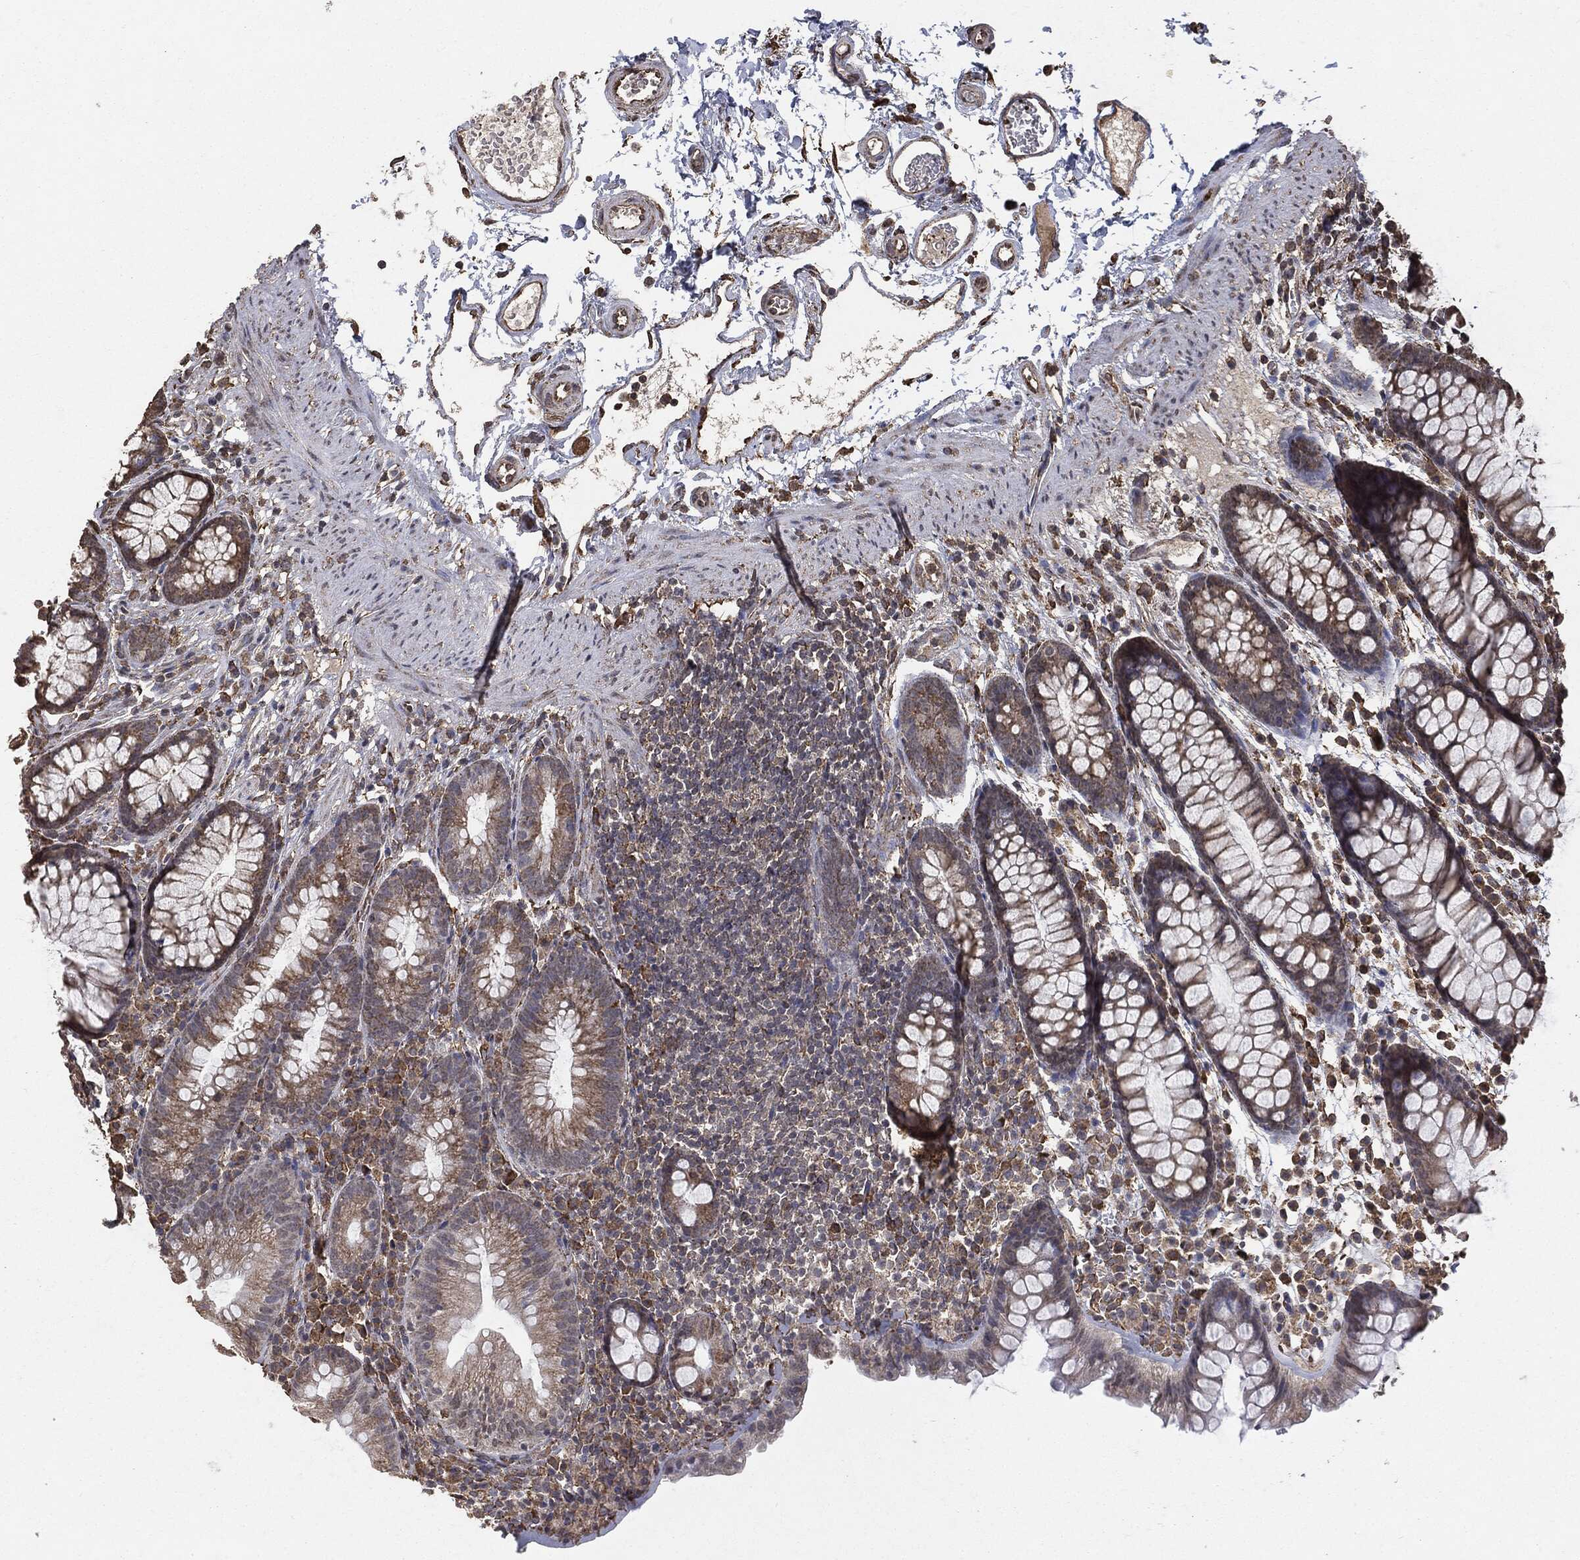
{"staining": {"intensity": "moderate", "quantity": "25%-75%", "location": "cytoplasmic/membranous"}, "tissue": "colon", "cell_type": "Endothelial cells", "image_type": "normal", "snomed": [{"axis": "morphology", "description": "Normal tissue, NOS"}, {"axis": "topography", "description": "Colon"}], "caption": "A brown stain highlights moderate cytoplasmic/membranous positivity of a protein in endothelial cells of benign colon. (Stains: DAB in brown, nuclei in blue, Microscopy: brightfield microscopy at high magnification).", "gene": "MTOR", "patient": {"sex": "male", "age": 76}}